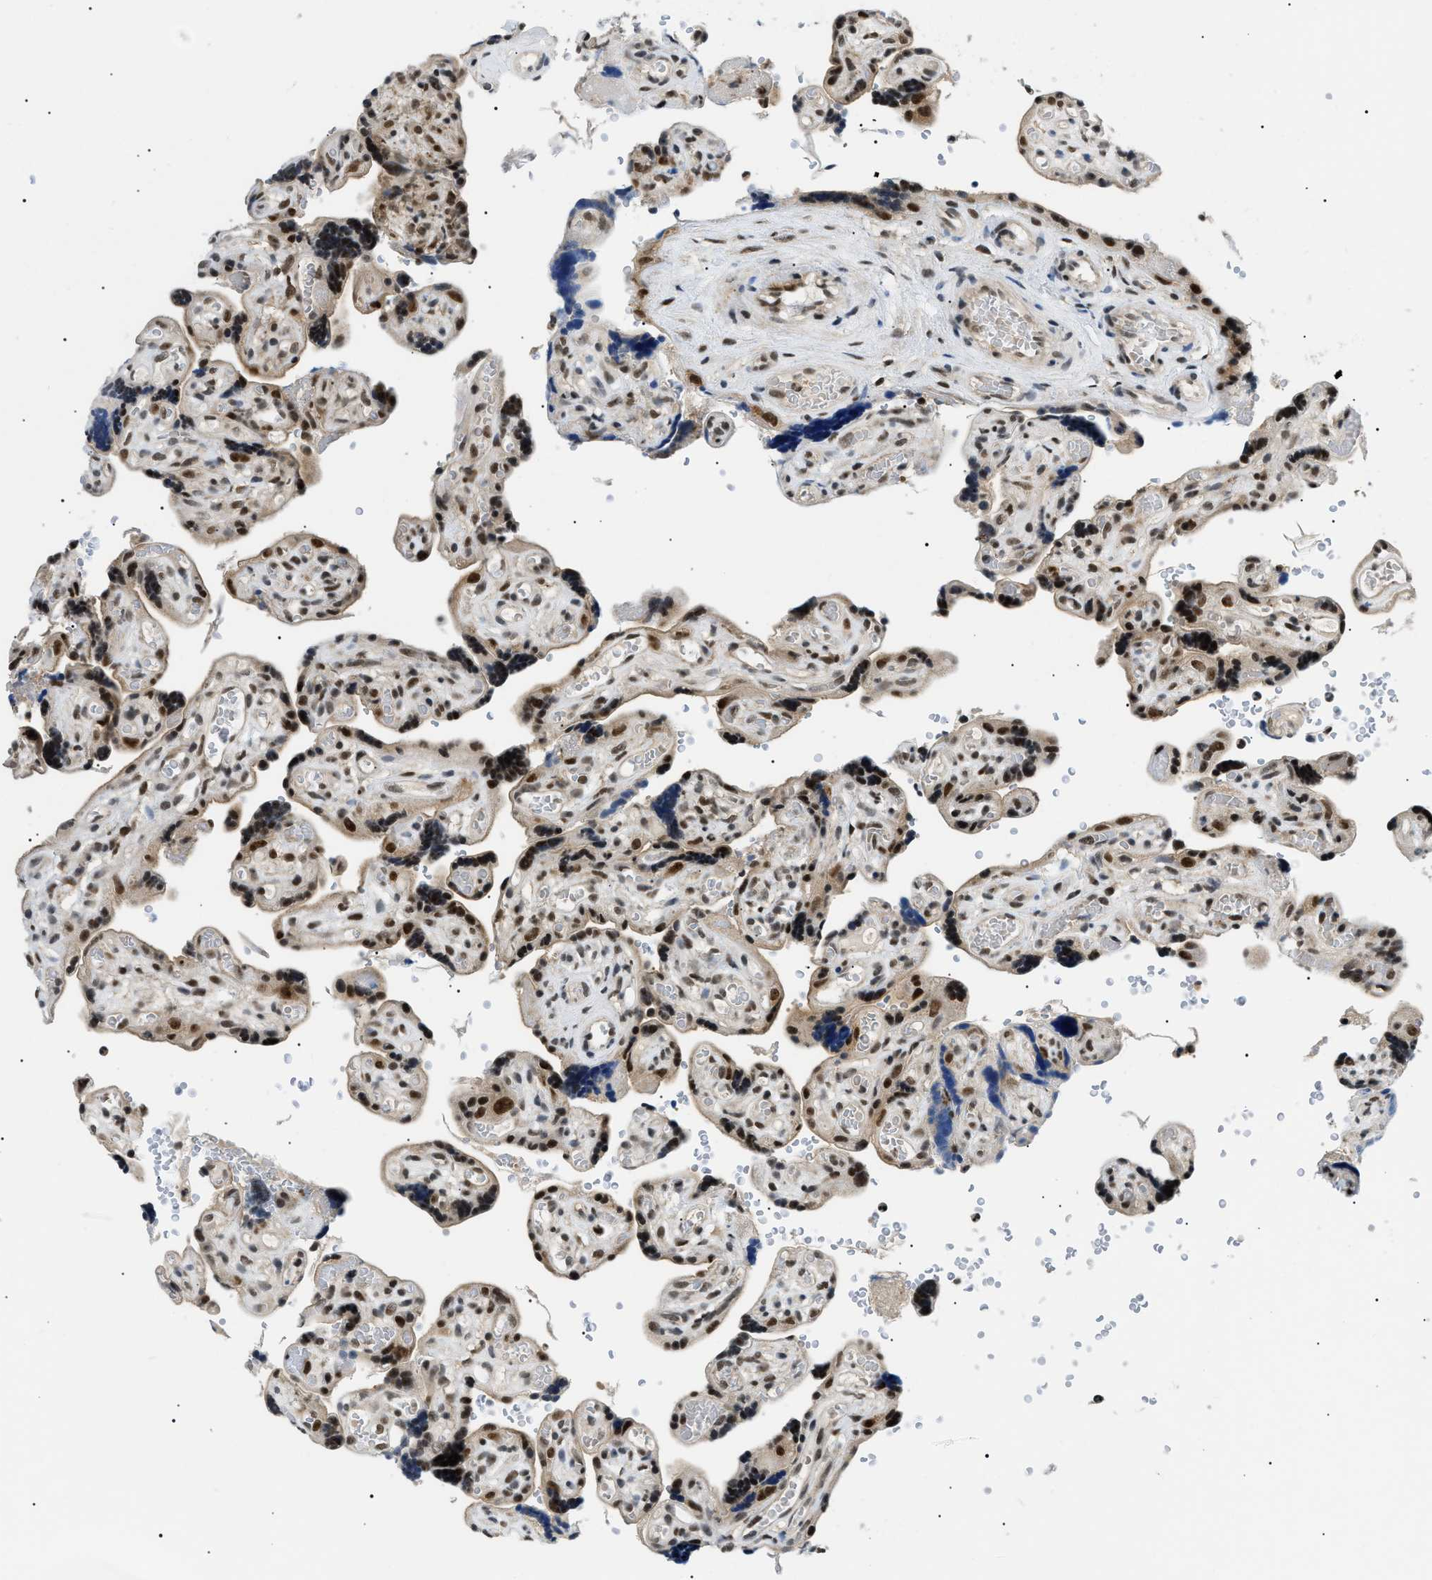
{"staining": {"intensity": "strong", "quantity": ">75%", "location": "cytoplasmic/membranous,nuclear"}, "tissue": "placenta", "cell_type": "Decidual cells", "image_type": "normal", "snomed": [{"axis": "morphology", "description": "Normal tissue, NOS"}, {"axis": "topography", "description": "Placenta"}], "caption": "Immunohistochemistry (IHC) histopathology image of benign human placenta stained for a protein (brown), which demonstrates high levels of strong cytoplasmic/membranous,nuclear positivity in about >75% of decidual cells.", "gene": "RBM15", "patient": {"sex": "female", "age": 30}}